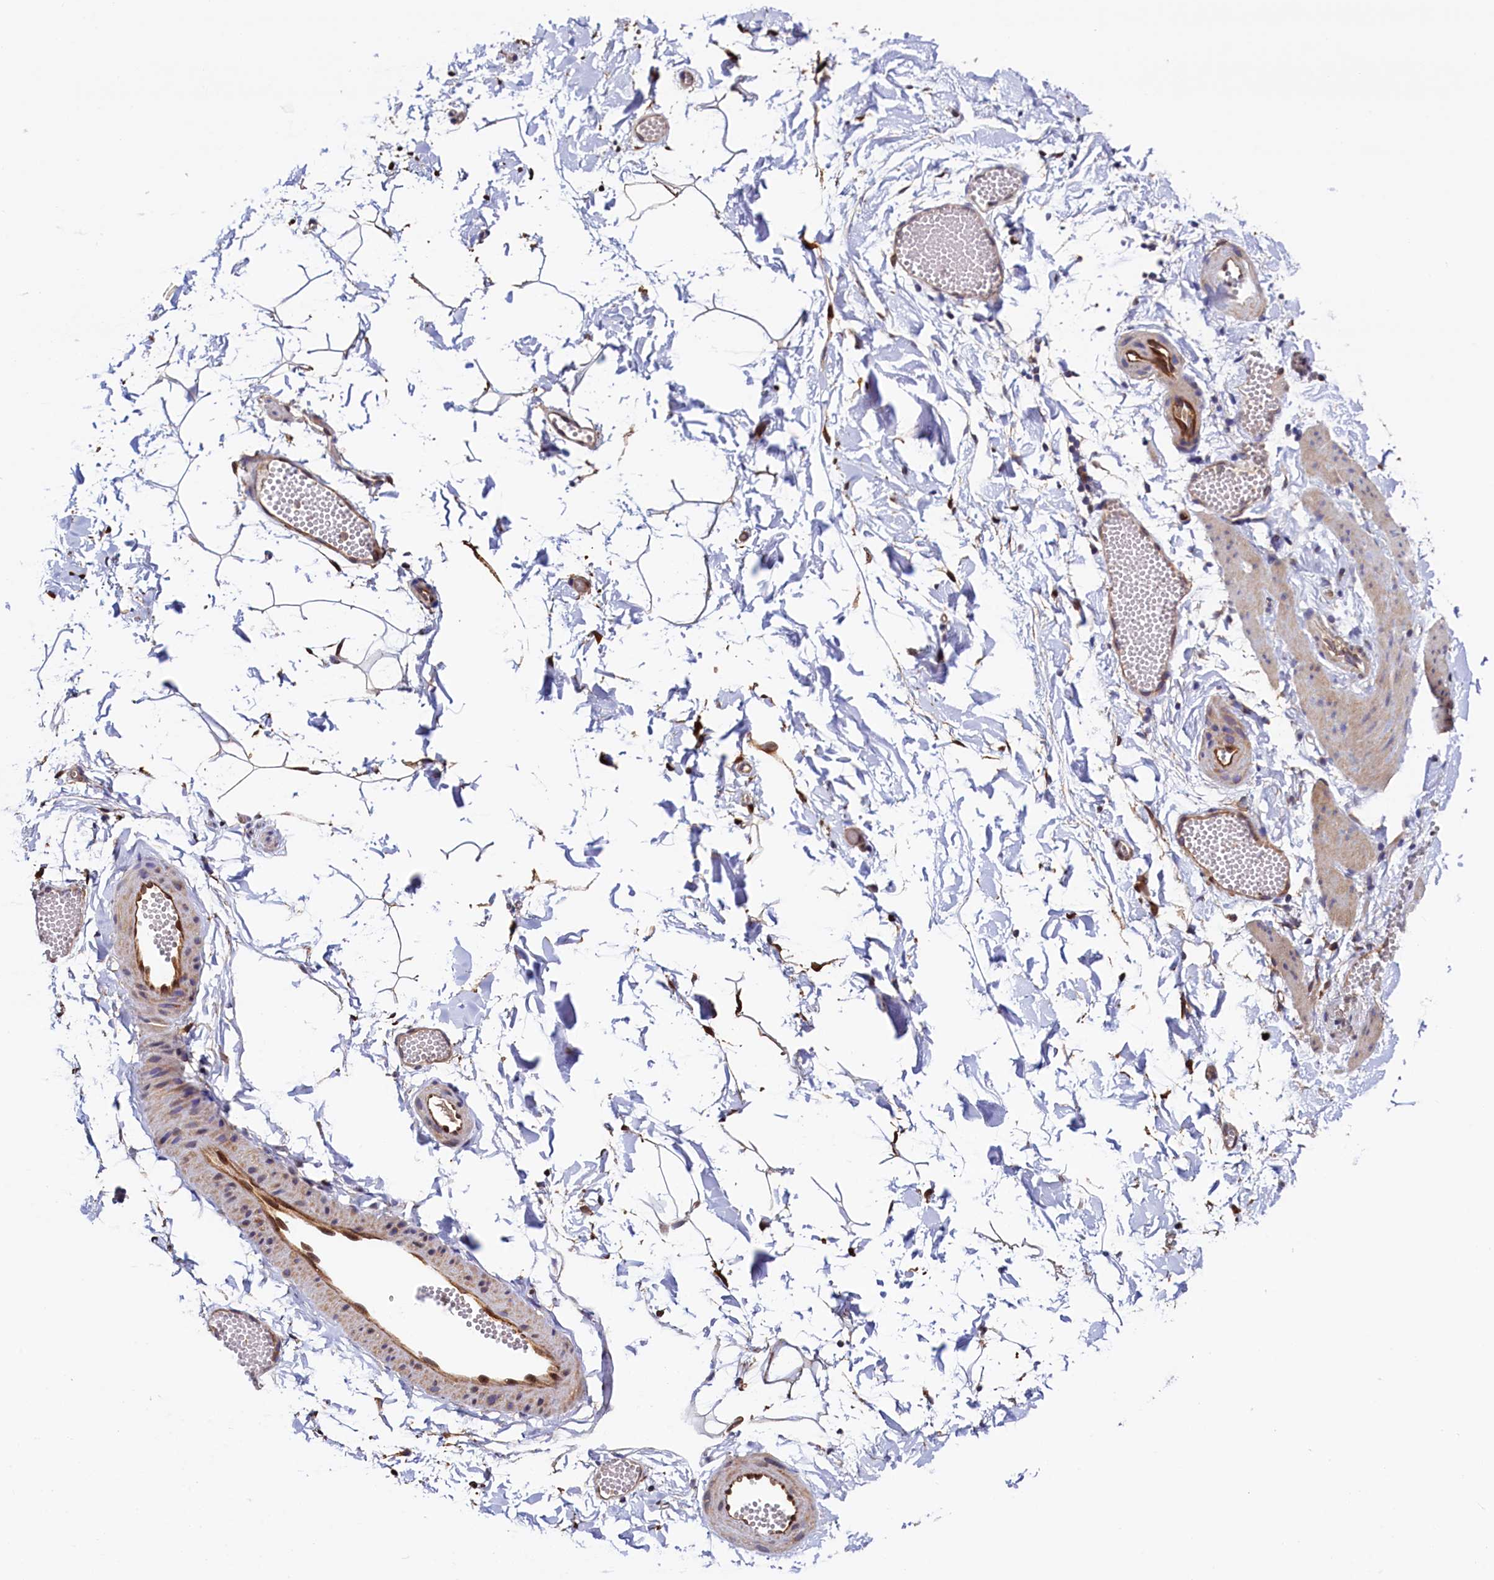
{"staining": {"intensity": "negative", "quantity": "none", "location": "none"}, "tissue": "adipose tissue", "cell_type": "Adipocytes", "image_type": "normal", "snomed": [{"axis": "morphology", "description": "Normal tissue, NOS"}, {"axis": "topography", "description": "Gallbladder"}, {"axis": "topography", "description": "Peripheral nerve tissue"}], "caption": "Immunohistochemical staining of normal adipose tissue shows no significant staining in adipocytes. The staining is performed using DAB (3,3'-diaminobenzidine) brown chromogen with nuclei counter-stained in using hematoxylin.", "gene": "ATXN2L", "patient": {"sex": "male", "age": 38}}